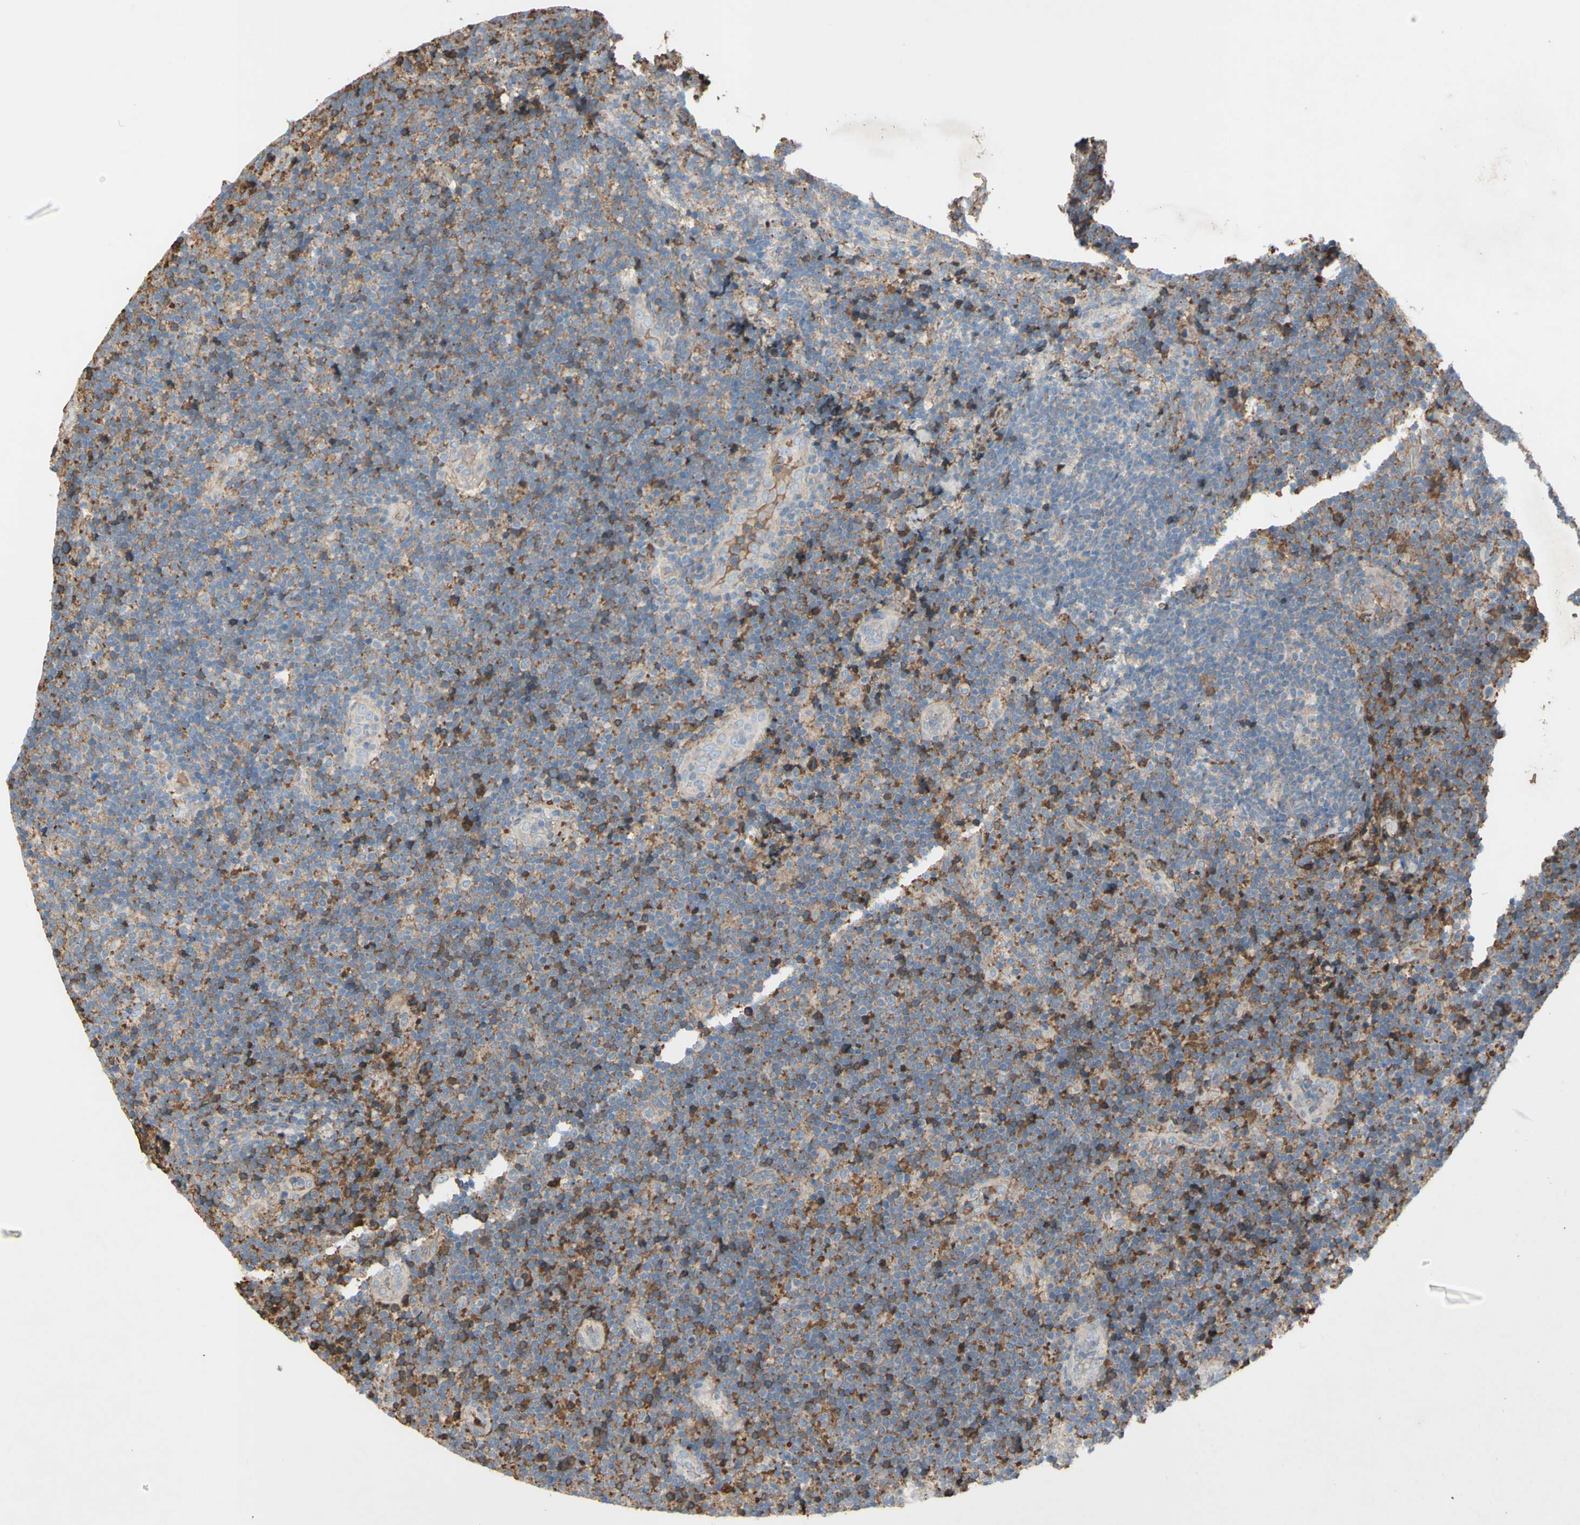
{"staining": {"intensity": "moderate", "quantity": "25%-75%", "location": "cytoplasmic/membranous"}, "tissue": "lymphoma", "cell_type": "Tumor cells", "image_type": "cancer", "snomed": [{"axis": "morphology", "description": "Malignant lymphoma, non-Hodgkin's type, Low grade"}, {"axis": "topography", "description": "Lymph node"}], "caption": "This is a micrograph of immunohistochemistry staining of malignant lymphoma, non-Hodgkin's type (low-grade), which shows moderate positivity in the cytoplasmic/membranous of tumor cells.", "gene": "TIMP2", "patient": {"sex": "male", "age": 83}}